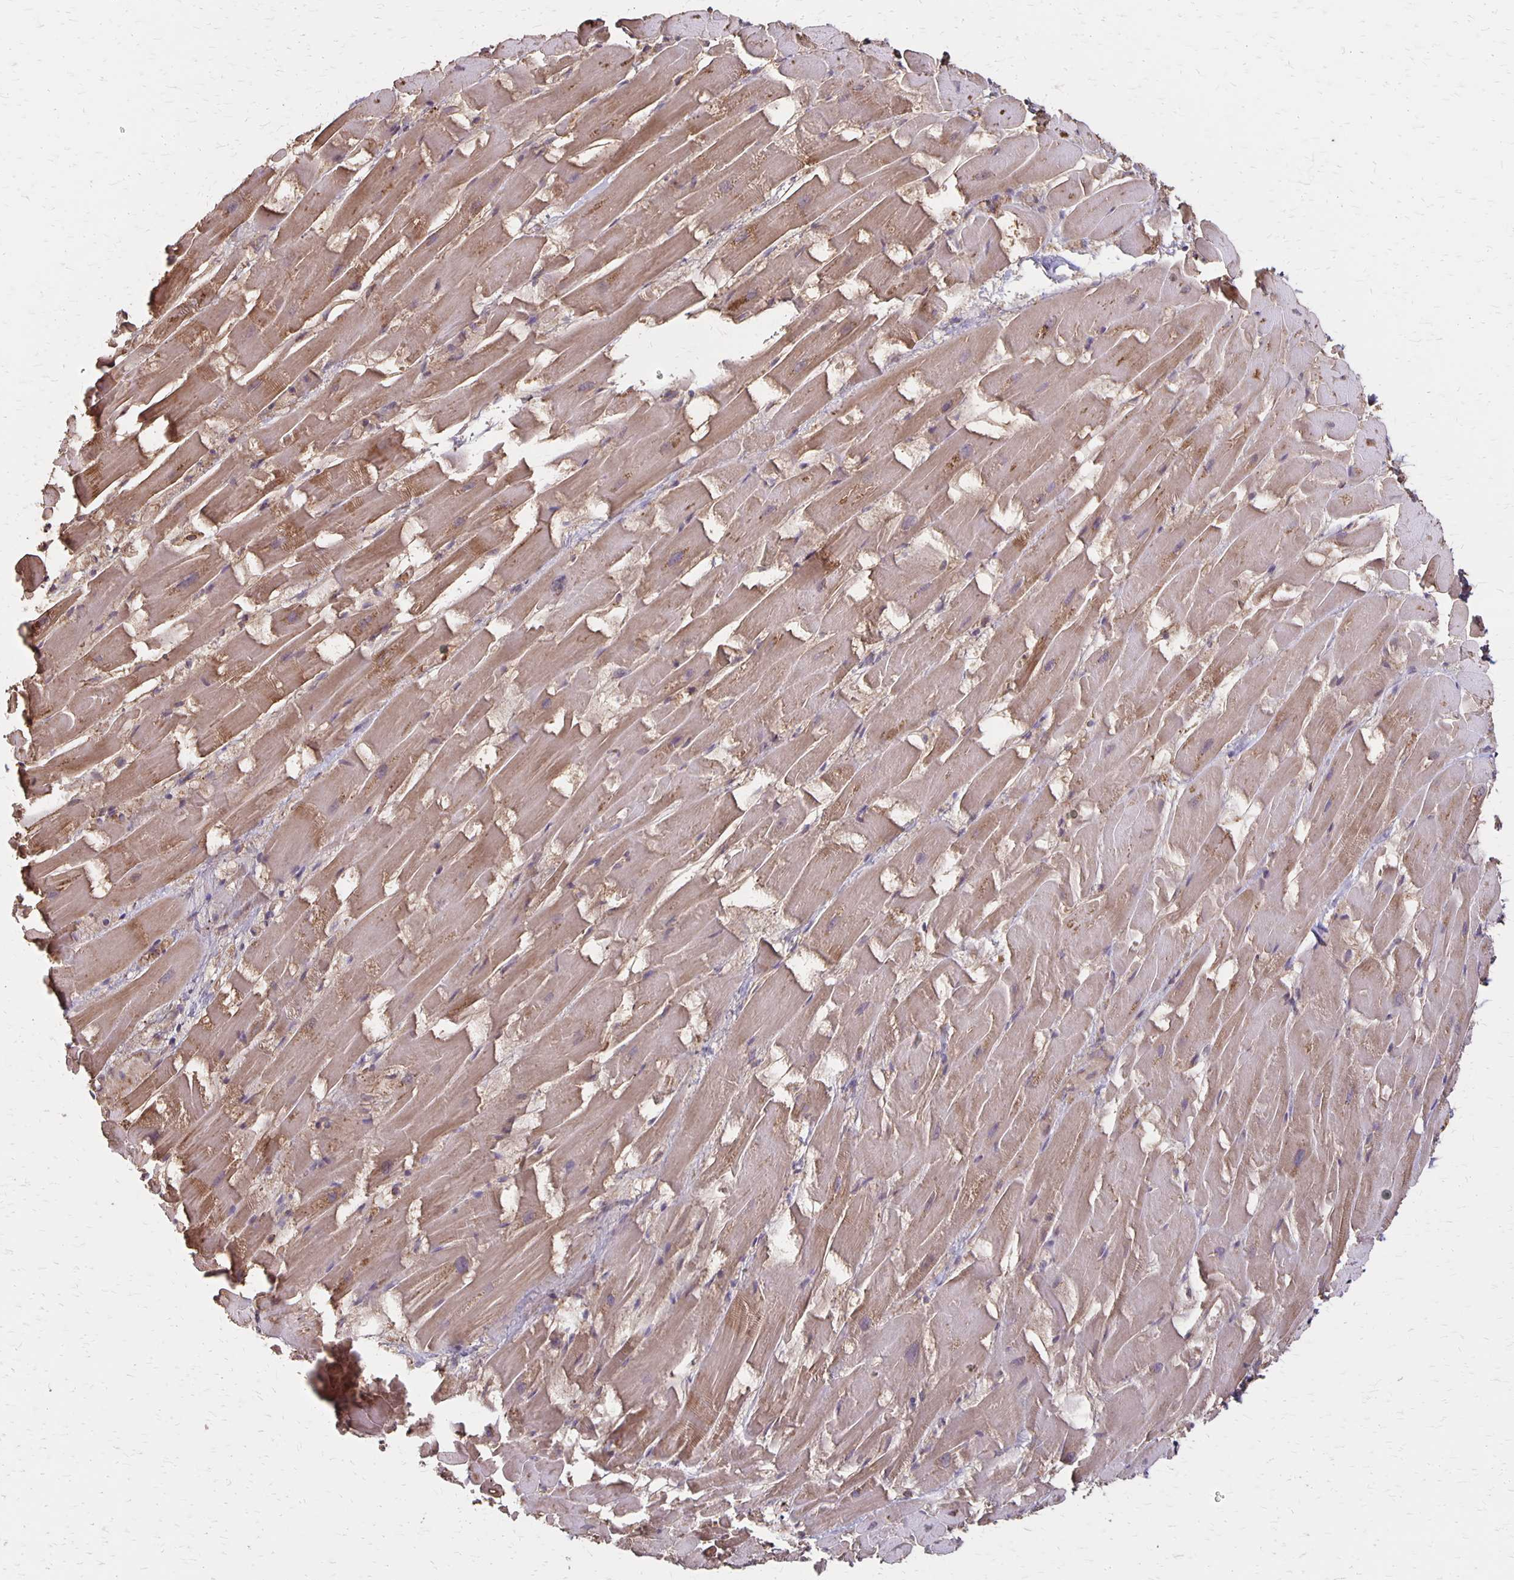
{"staining": {"intensity": "moderate", "quantity": ">75%", "location": "cytoplasmic/membranous"}, "tissue": "heart muscle", "cell_type": "Cardiomyocytes", "image_type": "normal", "snomed": [{"axis": "morphology", "description": "Normal tissue, NOS"}, {"axis": "topography", "description": "Heart"}], "caption": "Human heart muscle stained for a protein (brown) shows moderate cytoplasmic/membranous positive staining in approximately >75% of cardiomyocytes.", "gene": "PROM2", "patient": {"sex": "male", "age": 37}}